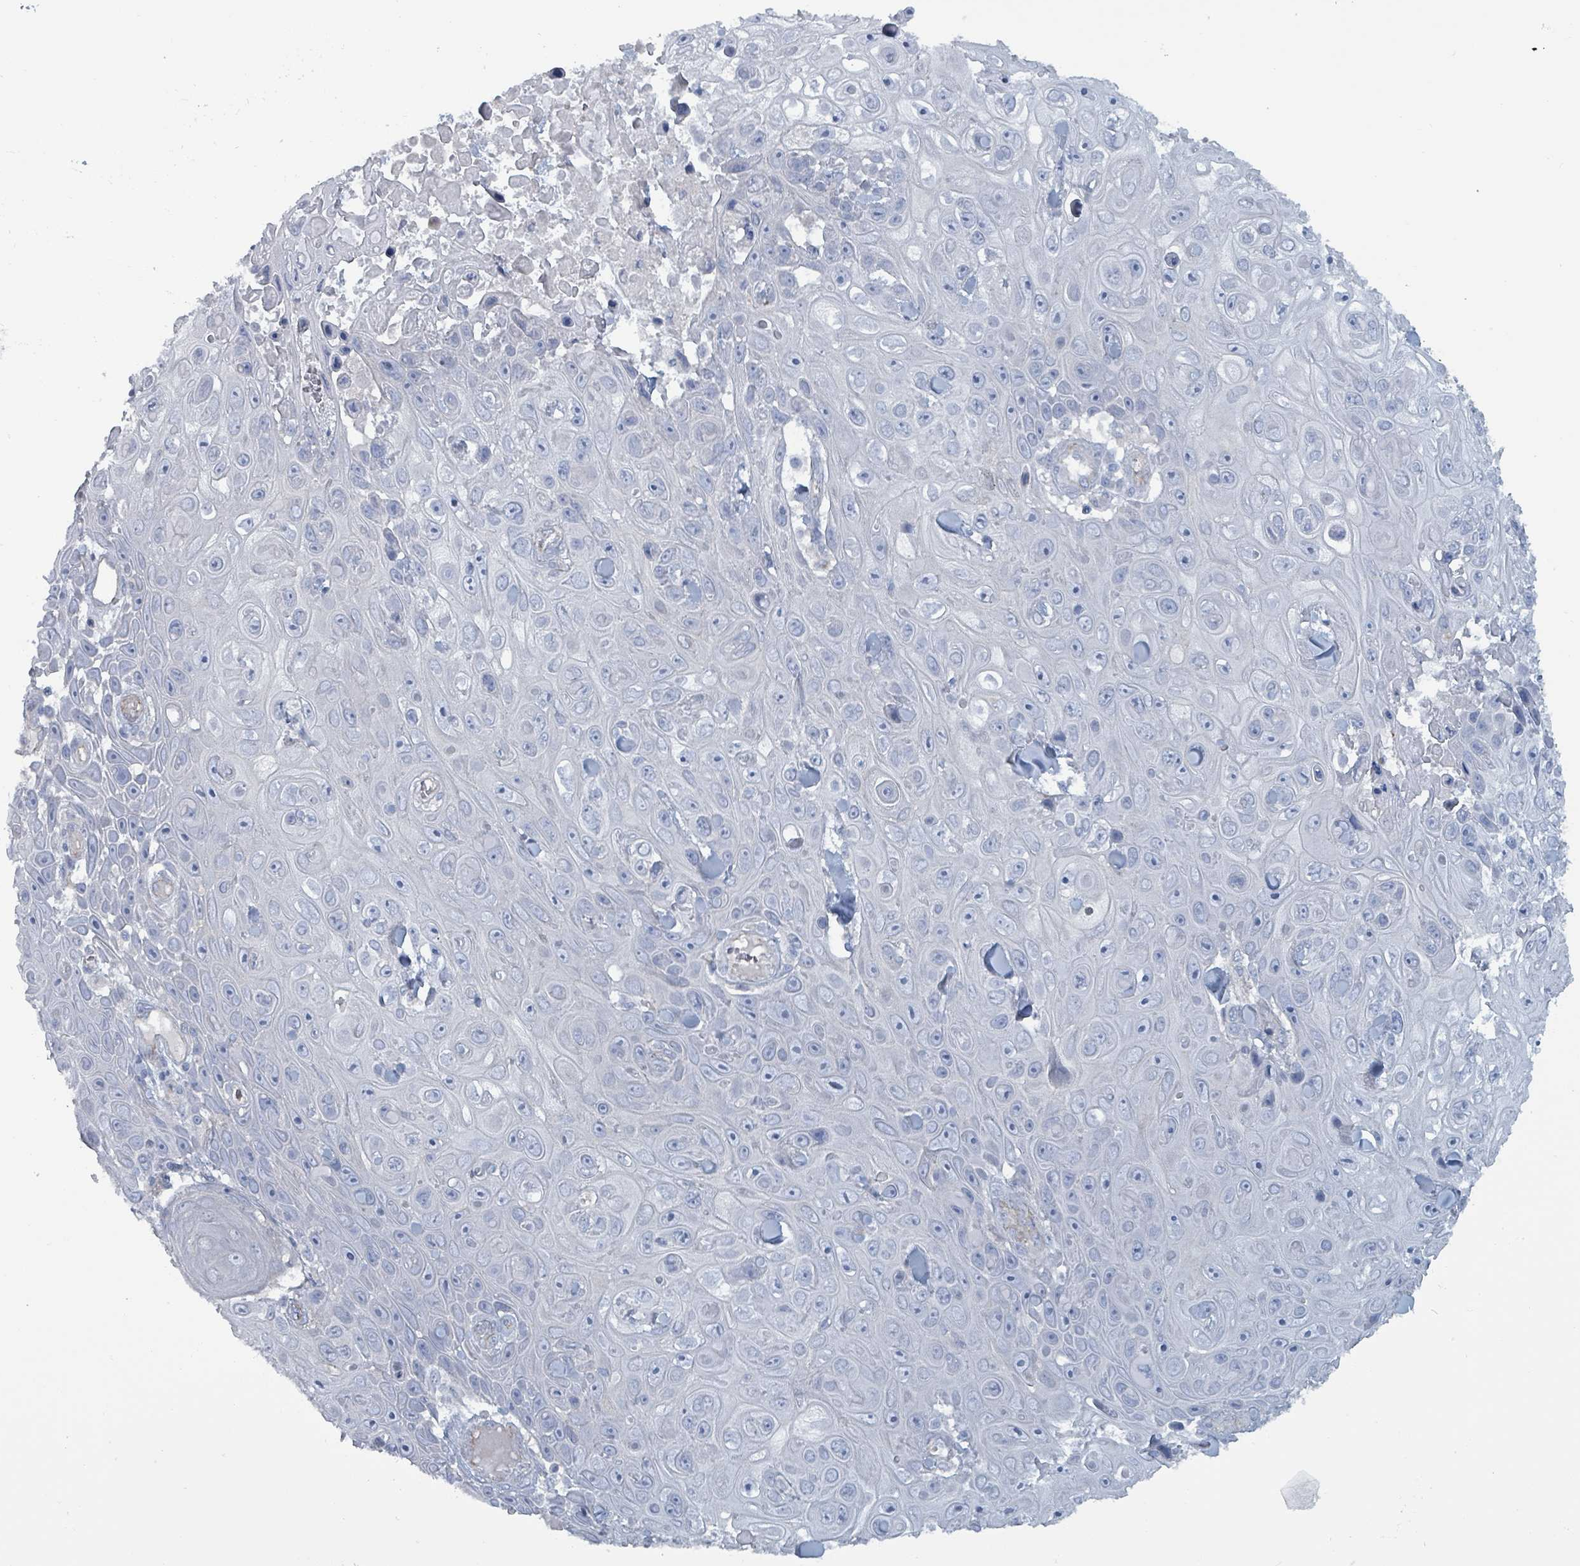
{"staining": {"intensity": "negative", "quantity": "none", "location": "none"}, "tissue": "skin cancer", "cell_type": "Tumor cells", "image_type": "cancer", "snomed": [{"axis": "morphology", "description": "Squamous cell carcinoma, NOS"}, {"axis": "topography", "description": "Skin"}], "caption": "This is an immunohistochemistry histopathology image of human skin cancer (squamous cell carcinoma). There is no expression in tumor cells.", "gene": "TAAR5", "patient": {"sex": "male", "age": 82}}